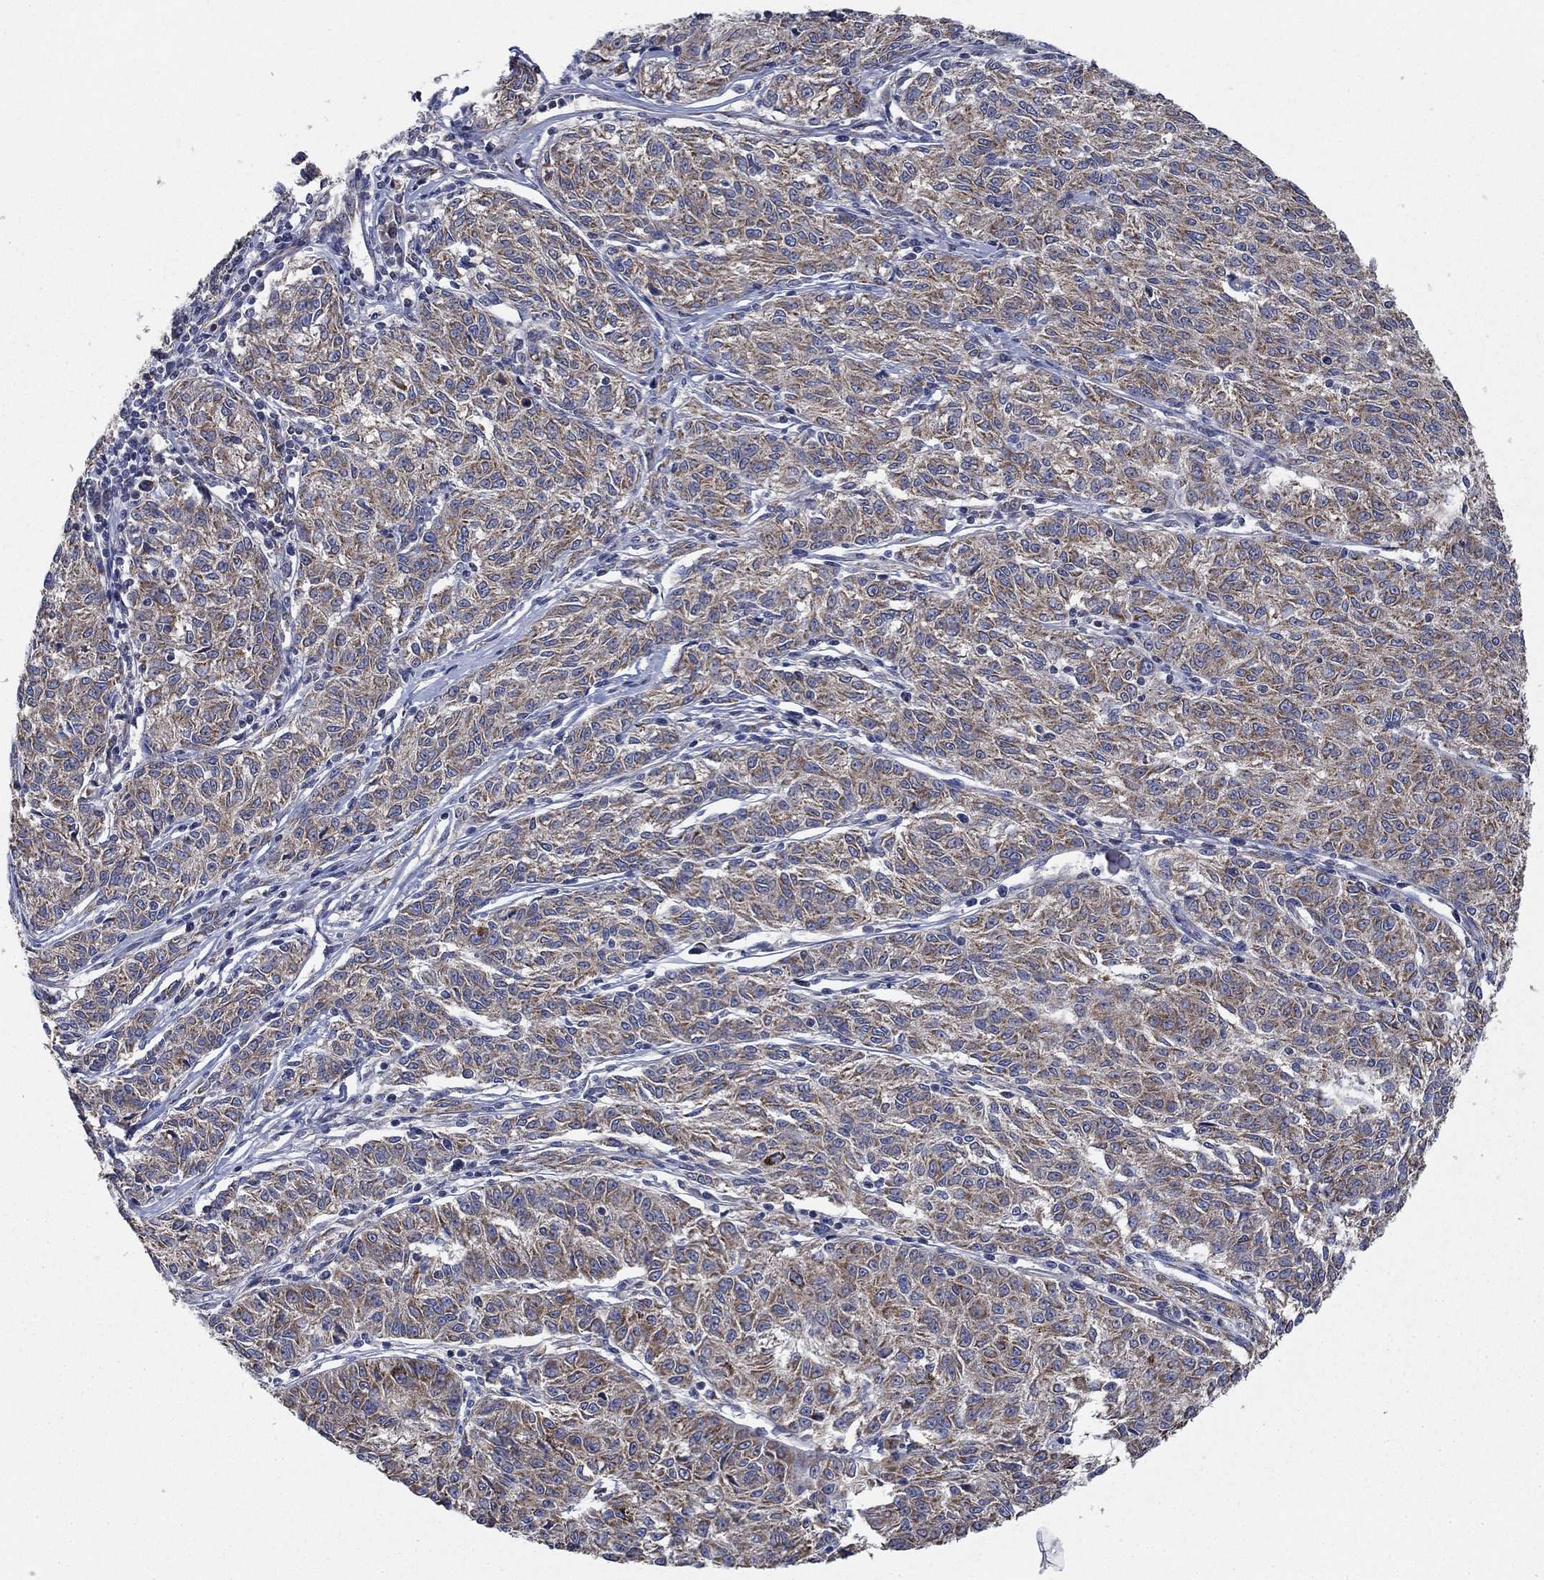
{"staining": {"intensity": "strong", "quantity": "25%-75%", "location": "cytoplasmic/membranous"}, "tissue": "melanoma", "cell_type": "Tumor cells", "image_type": "cancer", "snomed": [{"axis": "morphology", "description": "Malignant melanoma, NOS"}, {"axis": "topography", "description": "Skin"}], "caption": "Brown immunohistochemical staining in melanoma reveals strong cytoplasmic/membranous expression in about 25%-75% of tumor cells.", "gene": "NME7", "patient": {"sex": "female", "age": 72}}